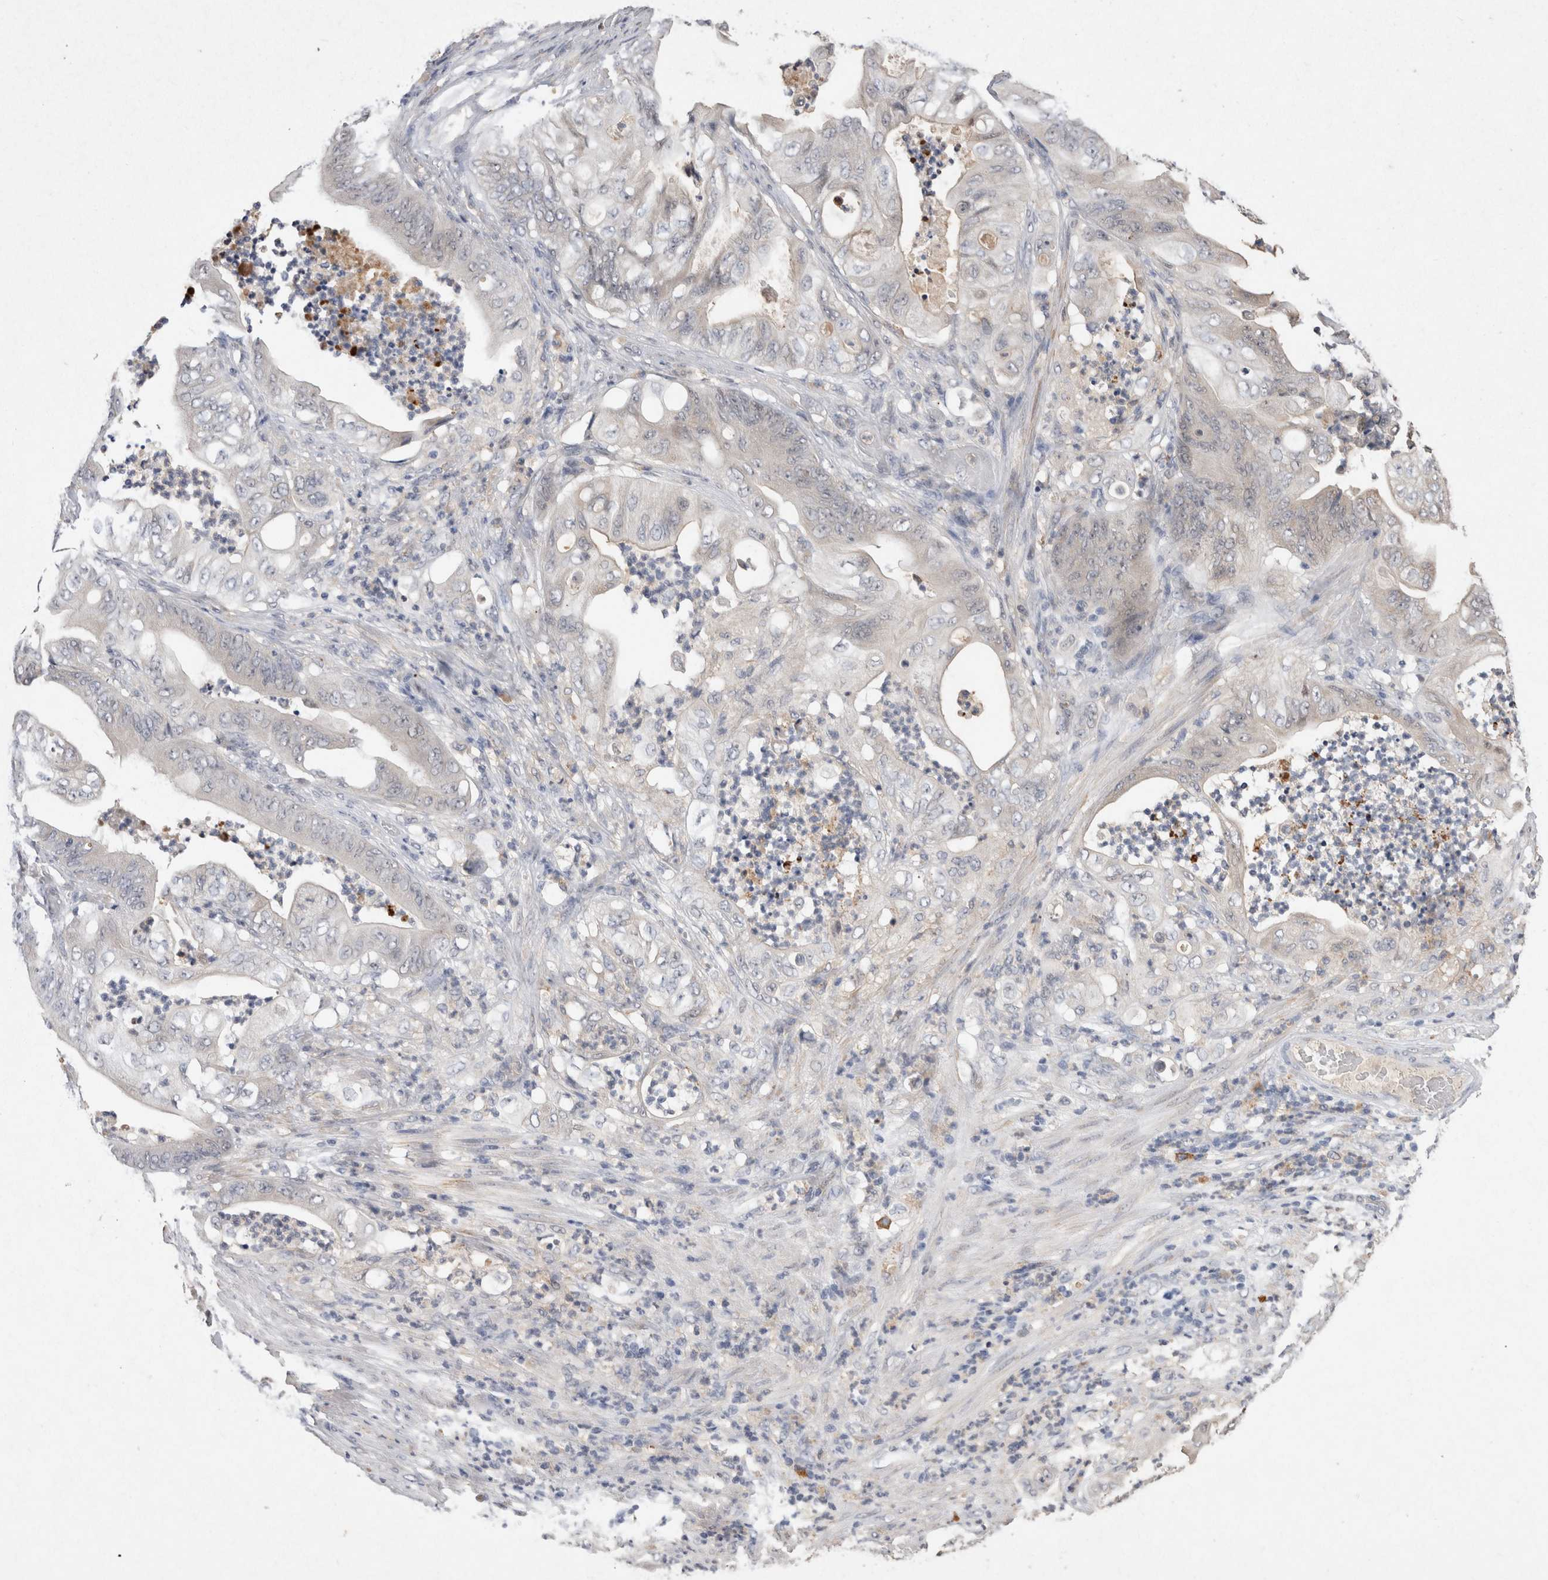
{"staining": {"intensity": "negative", "quantity": "none", "location": "none"}, "tissue": "stomach cancer", "cell_type": "Tumor cells", "image_type": "cancer", "snomed": [{"axis": "morphology", "description": "Adenocarcinoma, NOS"}, {"axis": "topography", "description": "Stomach"}], "caption": "Immunohistochemical staining of human stomach cancer displays no significant expression in tumor cells.", "gene": "VSIG4", "patient": {"sex": "female", "age": 73}}